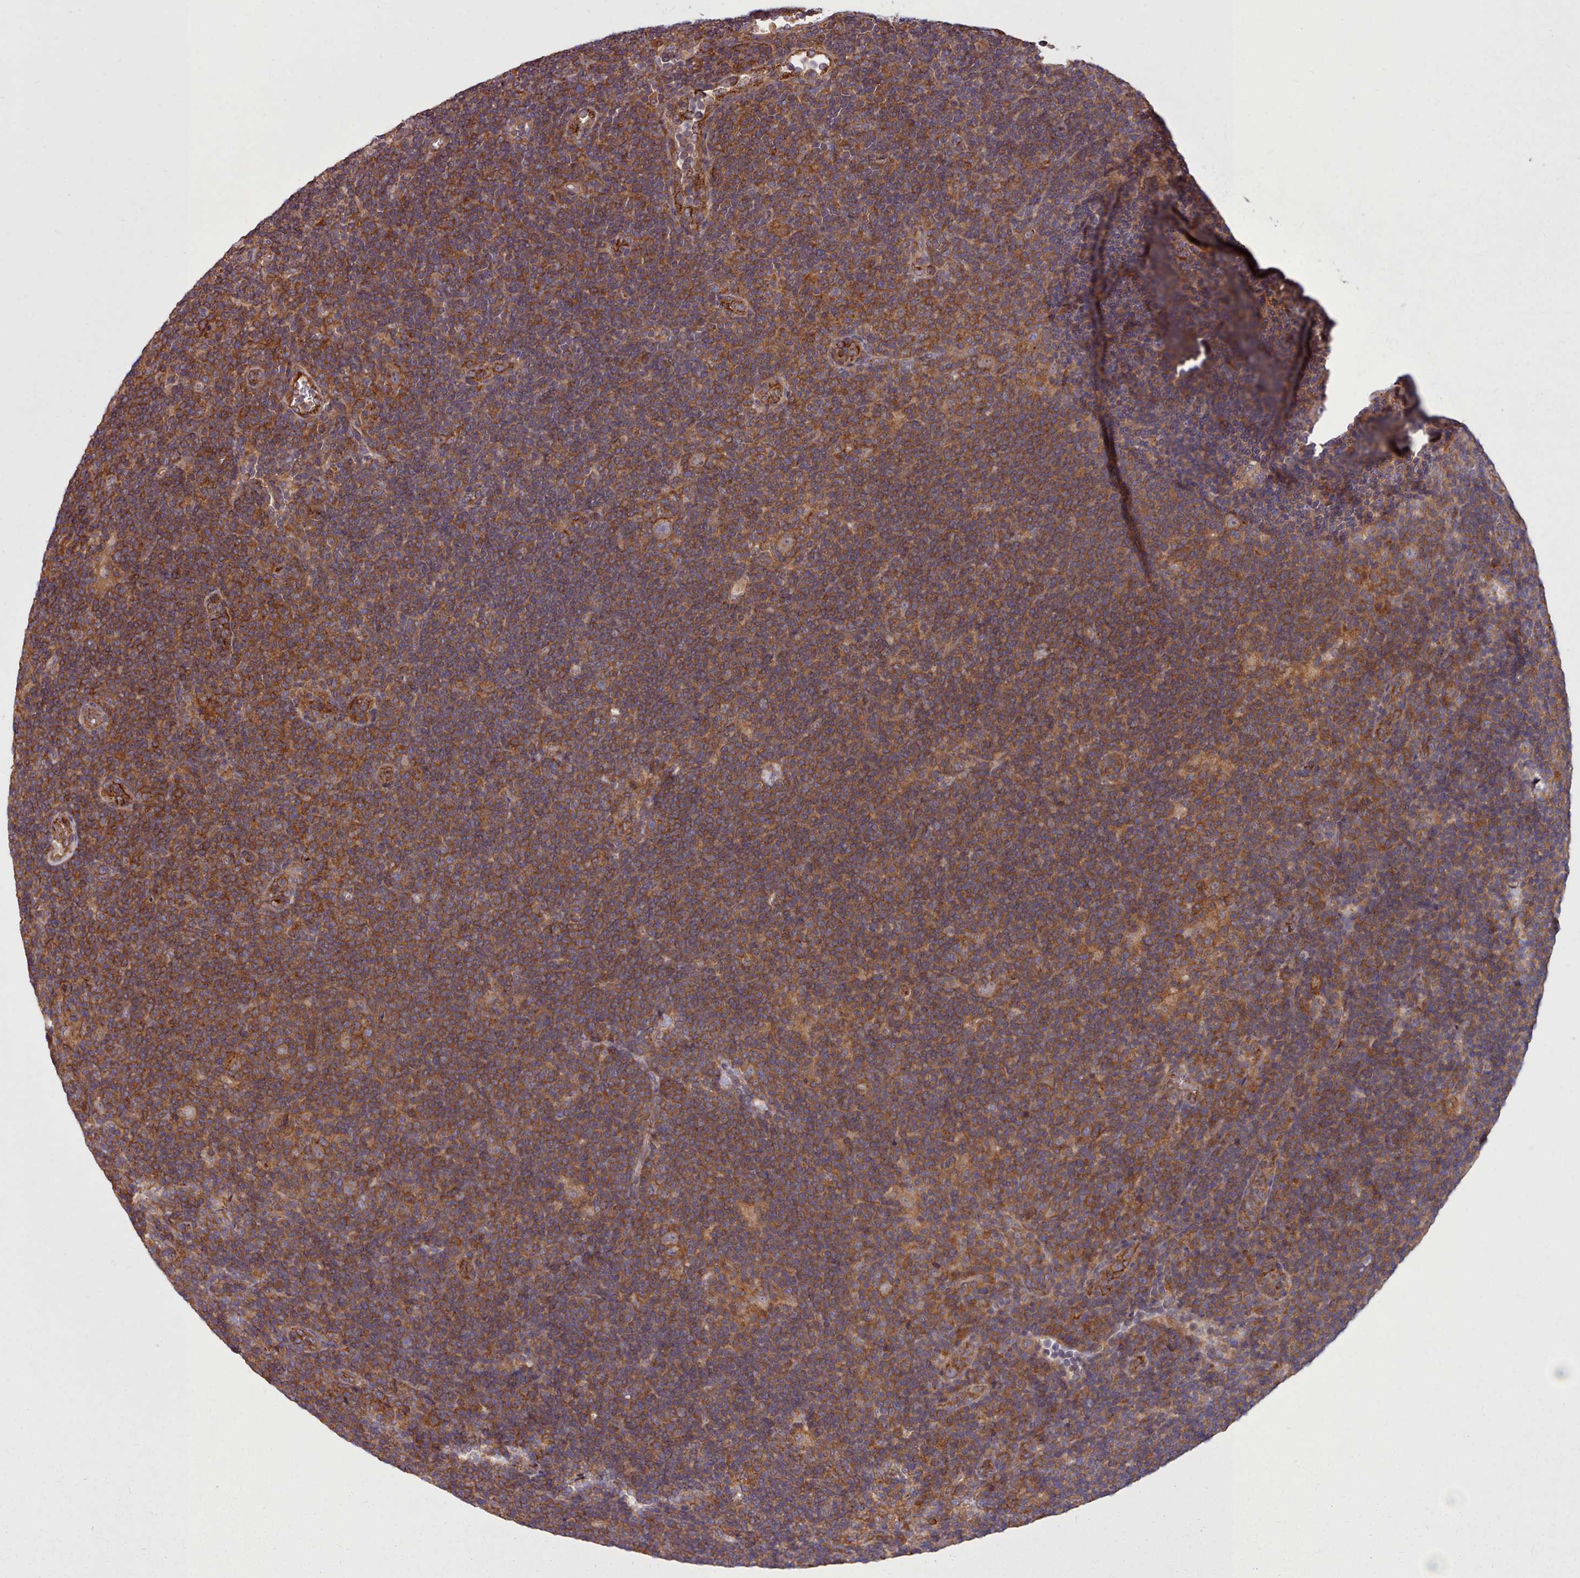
{"staining": {"intensity": "weak", "quantity": ">75%", "location": "cytoplasmic/membranous"}, "tissue": "lymphoma", "cell_type": "Tumor cells", "image_type": "cancer", "snomed": [{"axis": "morphology", "description": "Hodgkin's disease, NOS"}, {"axis": "topography", "description": "Lymph node"}], "caption": "About >75% of tumor cells in Hodgkin's disease display weak cytoplasmic/membranous protein expression as visualized by brown immunohistochemical staining.", "gene": "STUB1", "patient": {"sex": "female", "age": 57}}